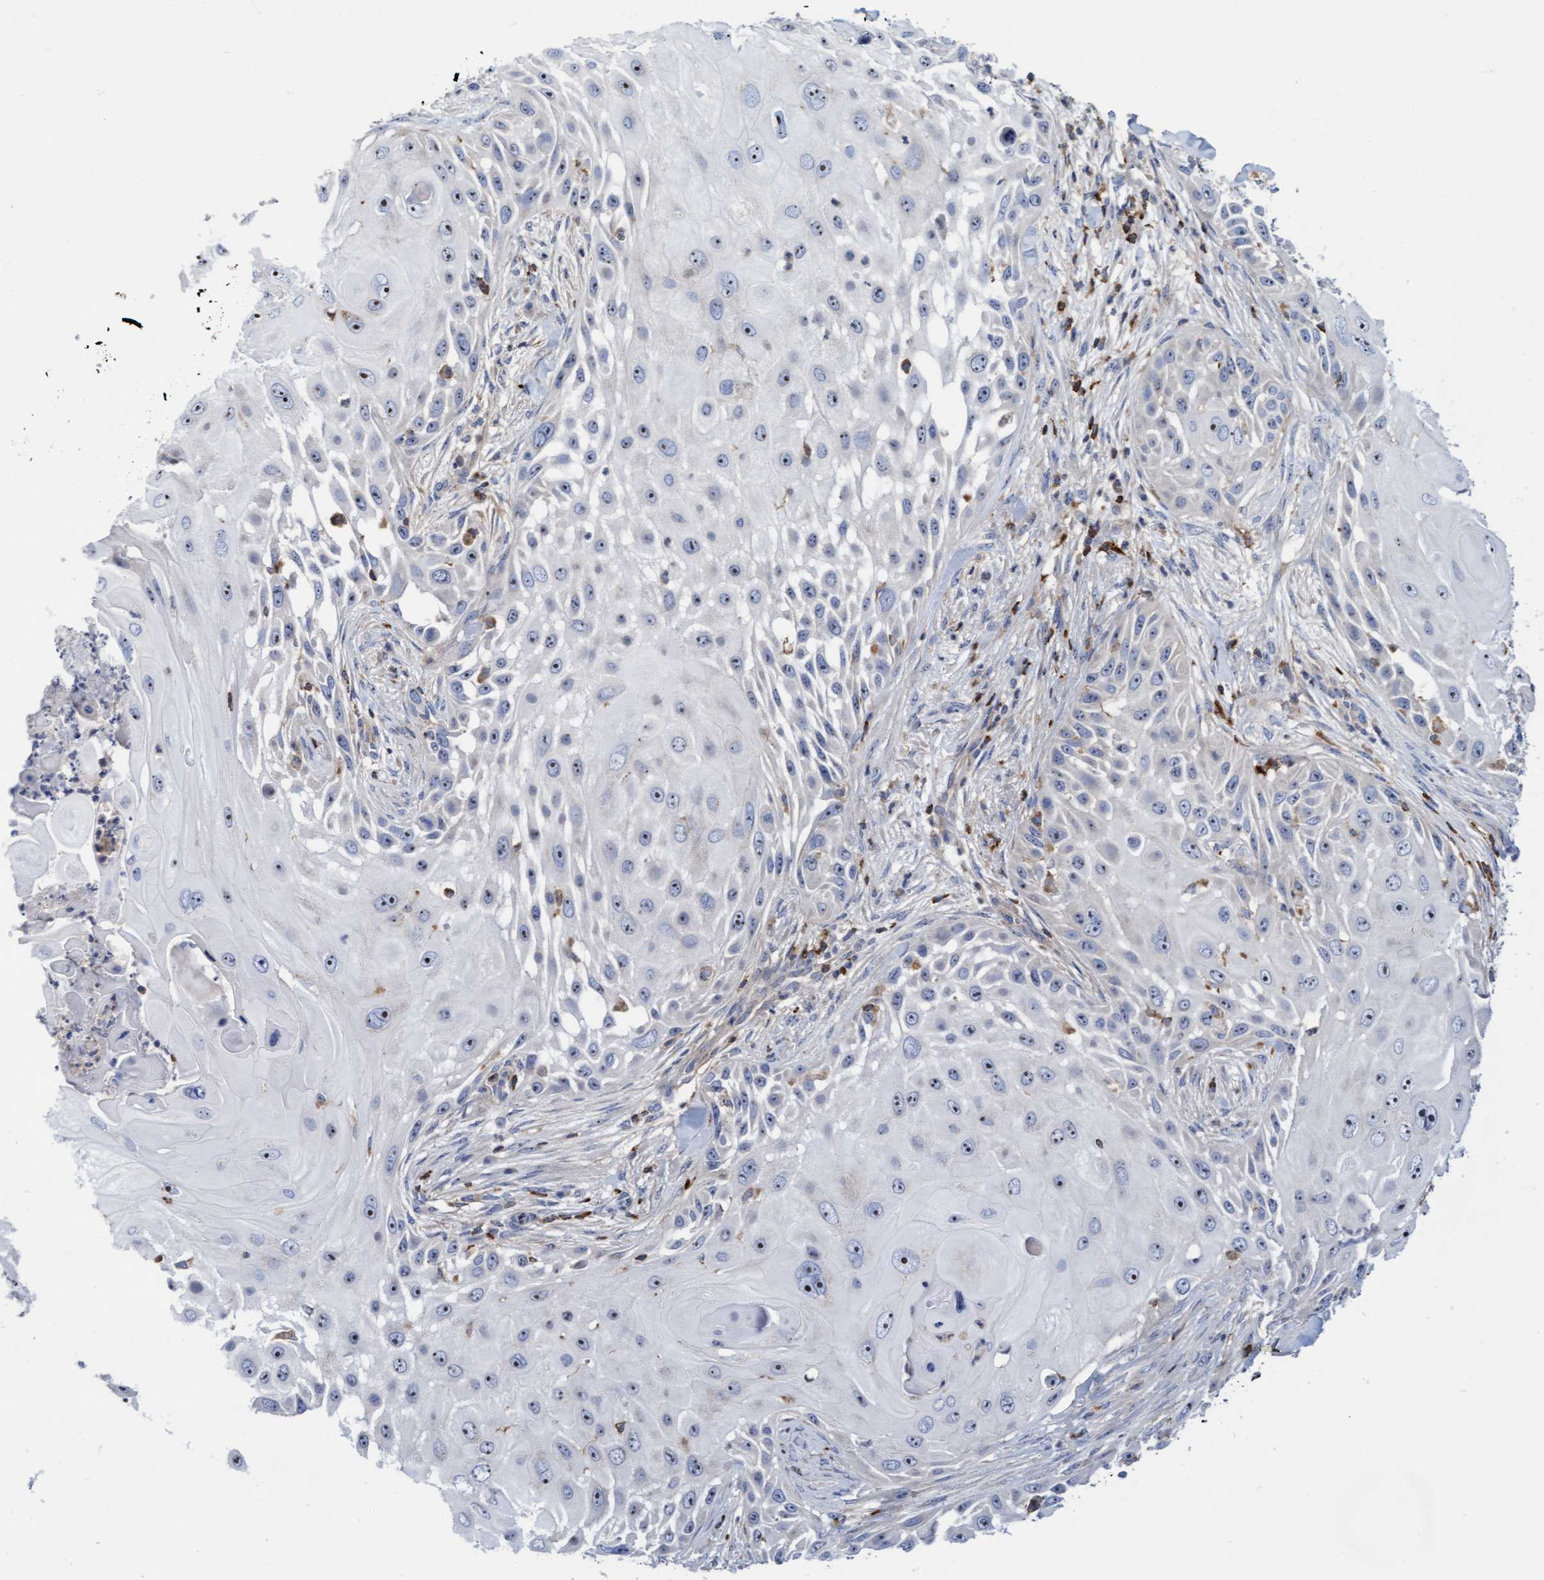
{"staining": {"intensity": "negative", "quantity": "none", "location": "none"}, "tissue": "skin cancer", "cell_type": "Tumor cells", "image_type": "cancer", "snomed": [{"axis": "morphology", "description": "Squamous cell carcinoma, NOS"}, {"axis": "topography", "description": "Skin"}], "caption": "Immunohistochemistry (IHC) photomicrograph of neoplastic tissue: human skin cancer stained with DAB reveals no significant protein staining in tumor cells.", "gene": "FNBP1", "patient": {"sex": "female", "age": 44}}